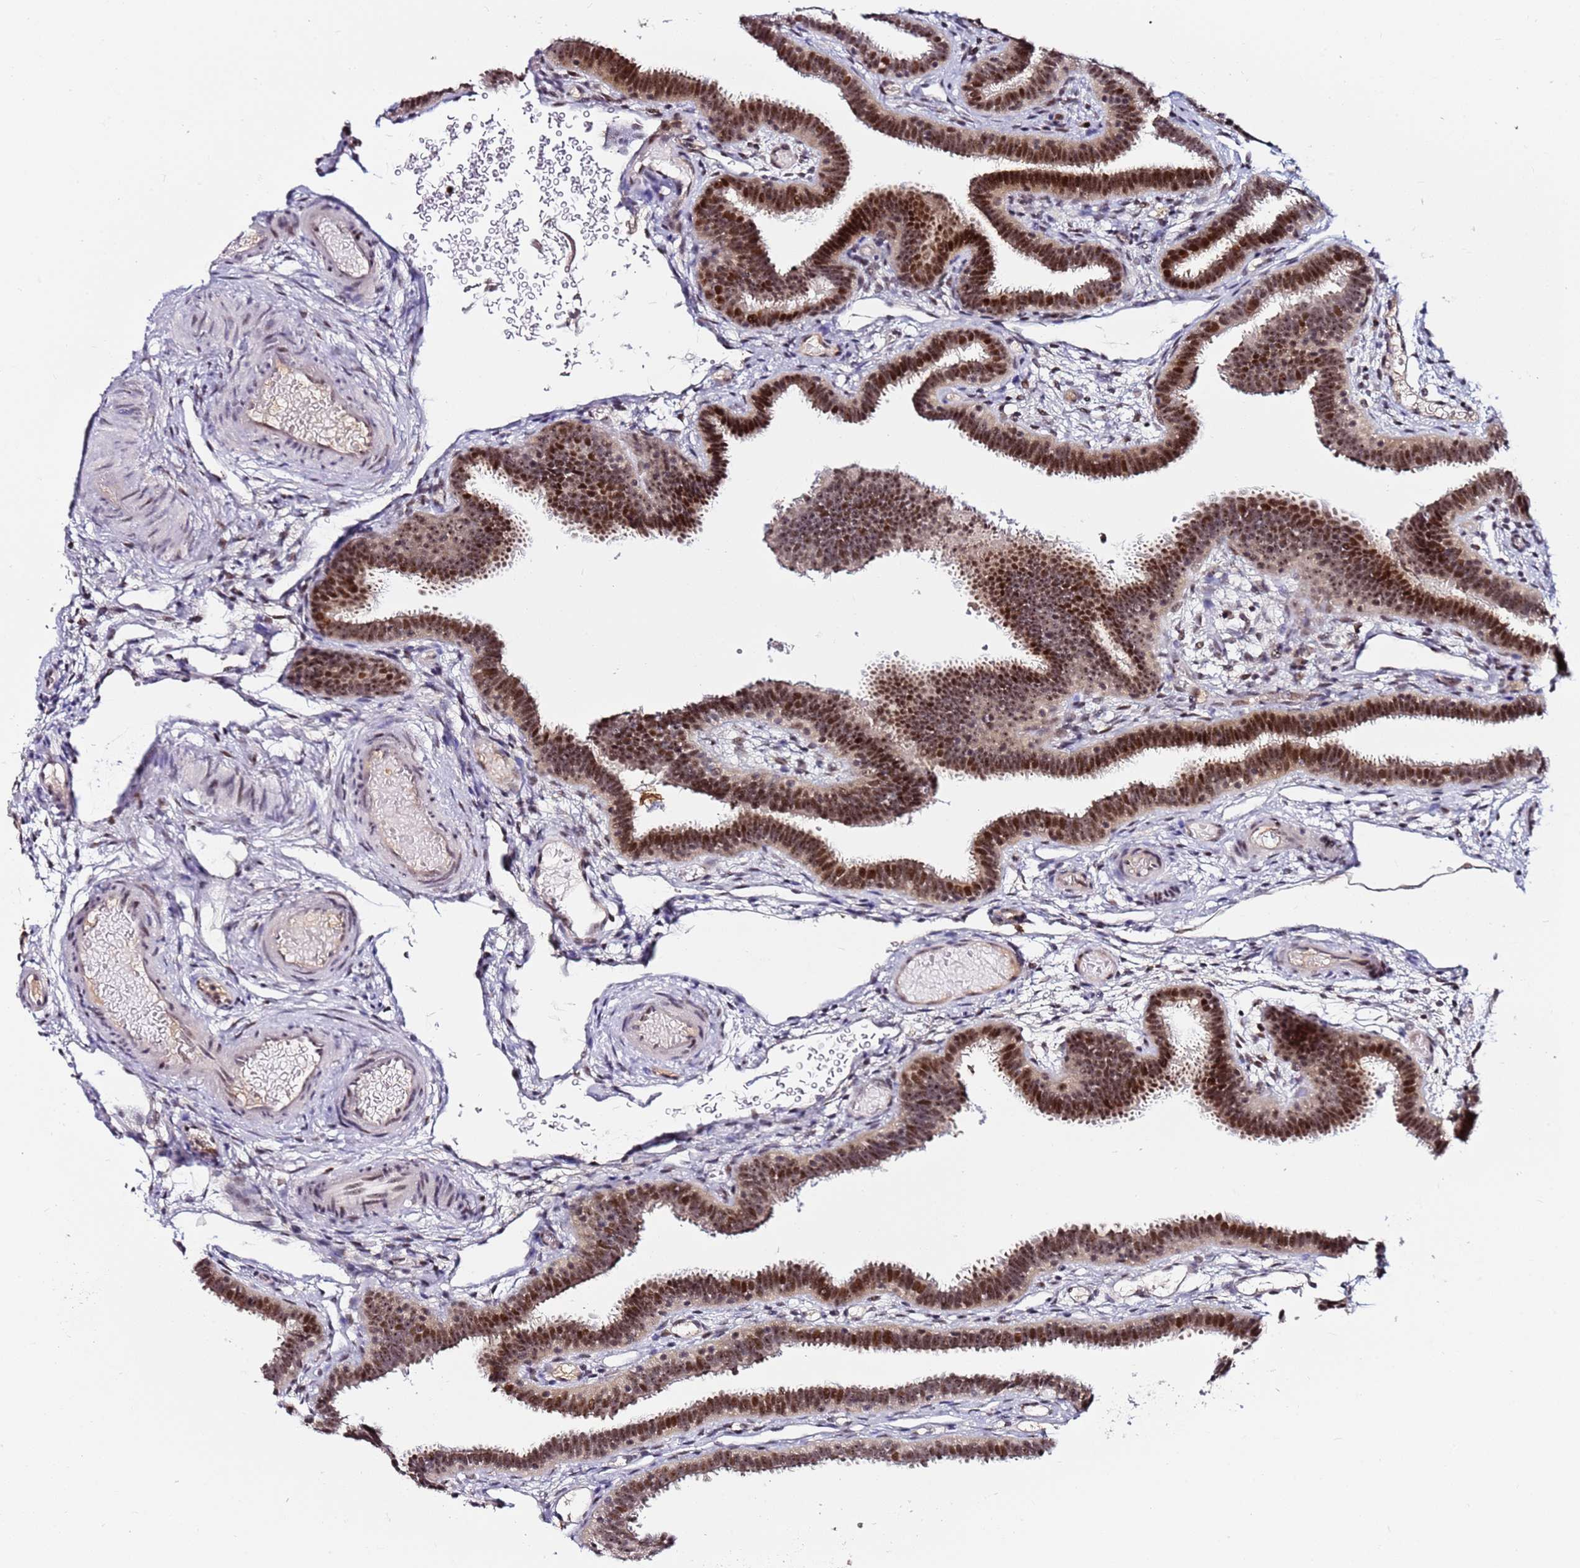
{"staining": {"intensity": "moderate", "quantity": ">75%", "location": "cytoplasmic/membranous,nuclear"}, "tissue": "fallopian tube", "cell_type": "Glandular cells", "image_type": "normal", "snomed": [{"axis": "morphology", "description": "Normal tissue, NOS"}, {"axis": "topography", "description": "Fallopian tube"}], "caption": "Fallopian tube stained with a brown dye shows moderate cytoplasmic/membranous,nuclear positive staining in about >75% of glandular cells.", "gene": "FCF1", "patient": {"sex": "female", "age": 37}}